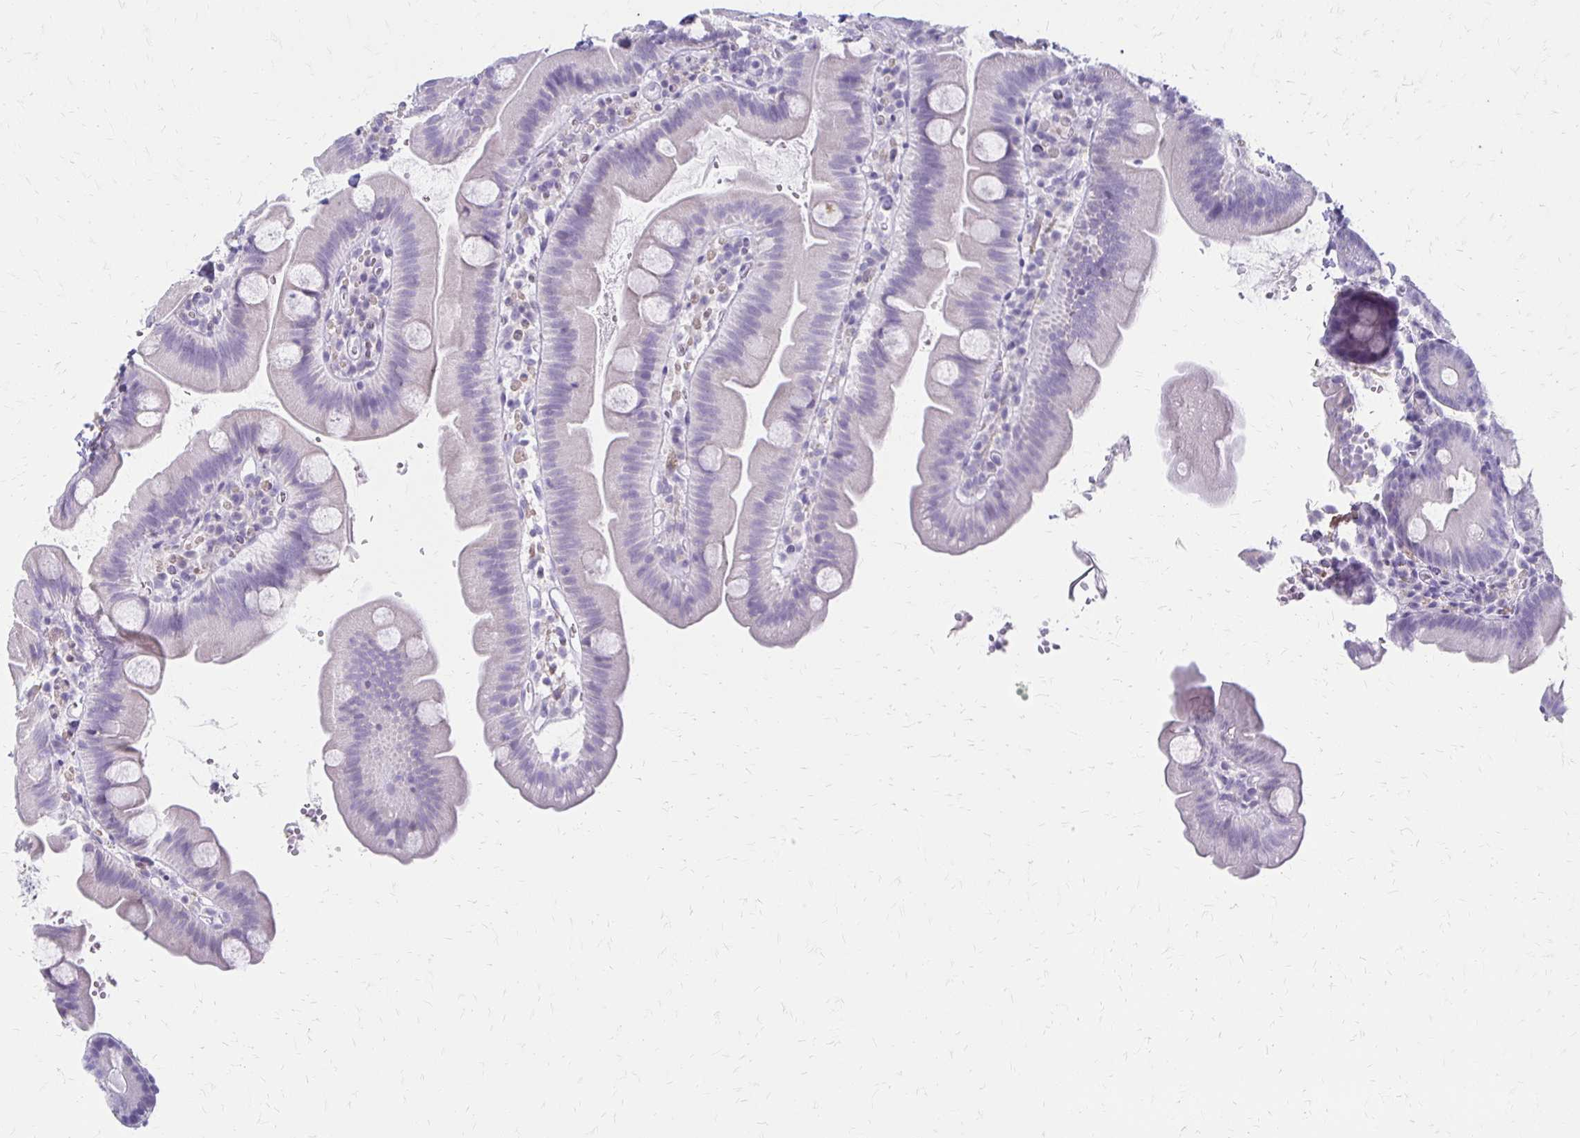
{"staining": {"intensity": "negative", "quantity": "none", "location": "none"}, "tissue": "small intestine", "cell_type": "Glandular cells", "image_type": "normal", "snomed": [{"axis": "morphology", "description": "Normal tissue, NOS"}, {"axis": "topography", "description": "Small intestine"}], "caption": "The micrograph exhibits no significant positivity in glandular cells of small intestine. (DAB IHC visualized using brightfield microscopy, high magnification).", "gene": "IVL", "patient": {"sex": "female", "age": 68}}